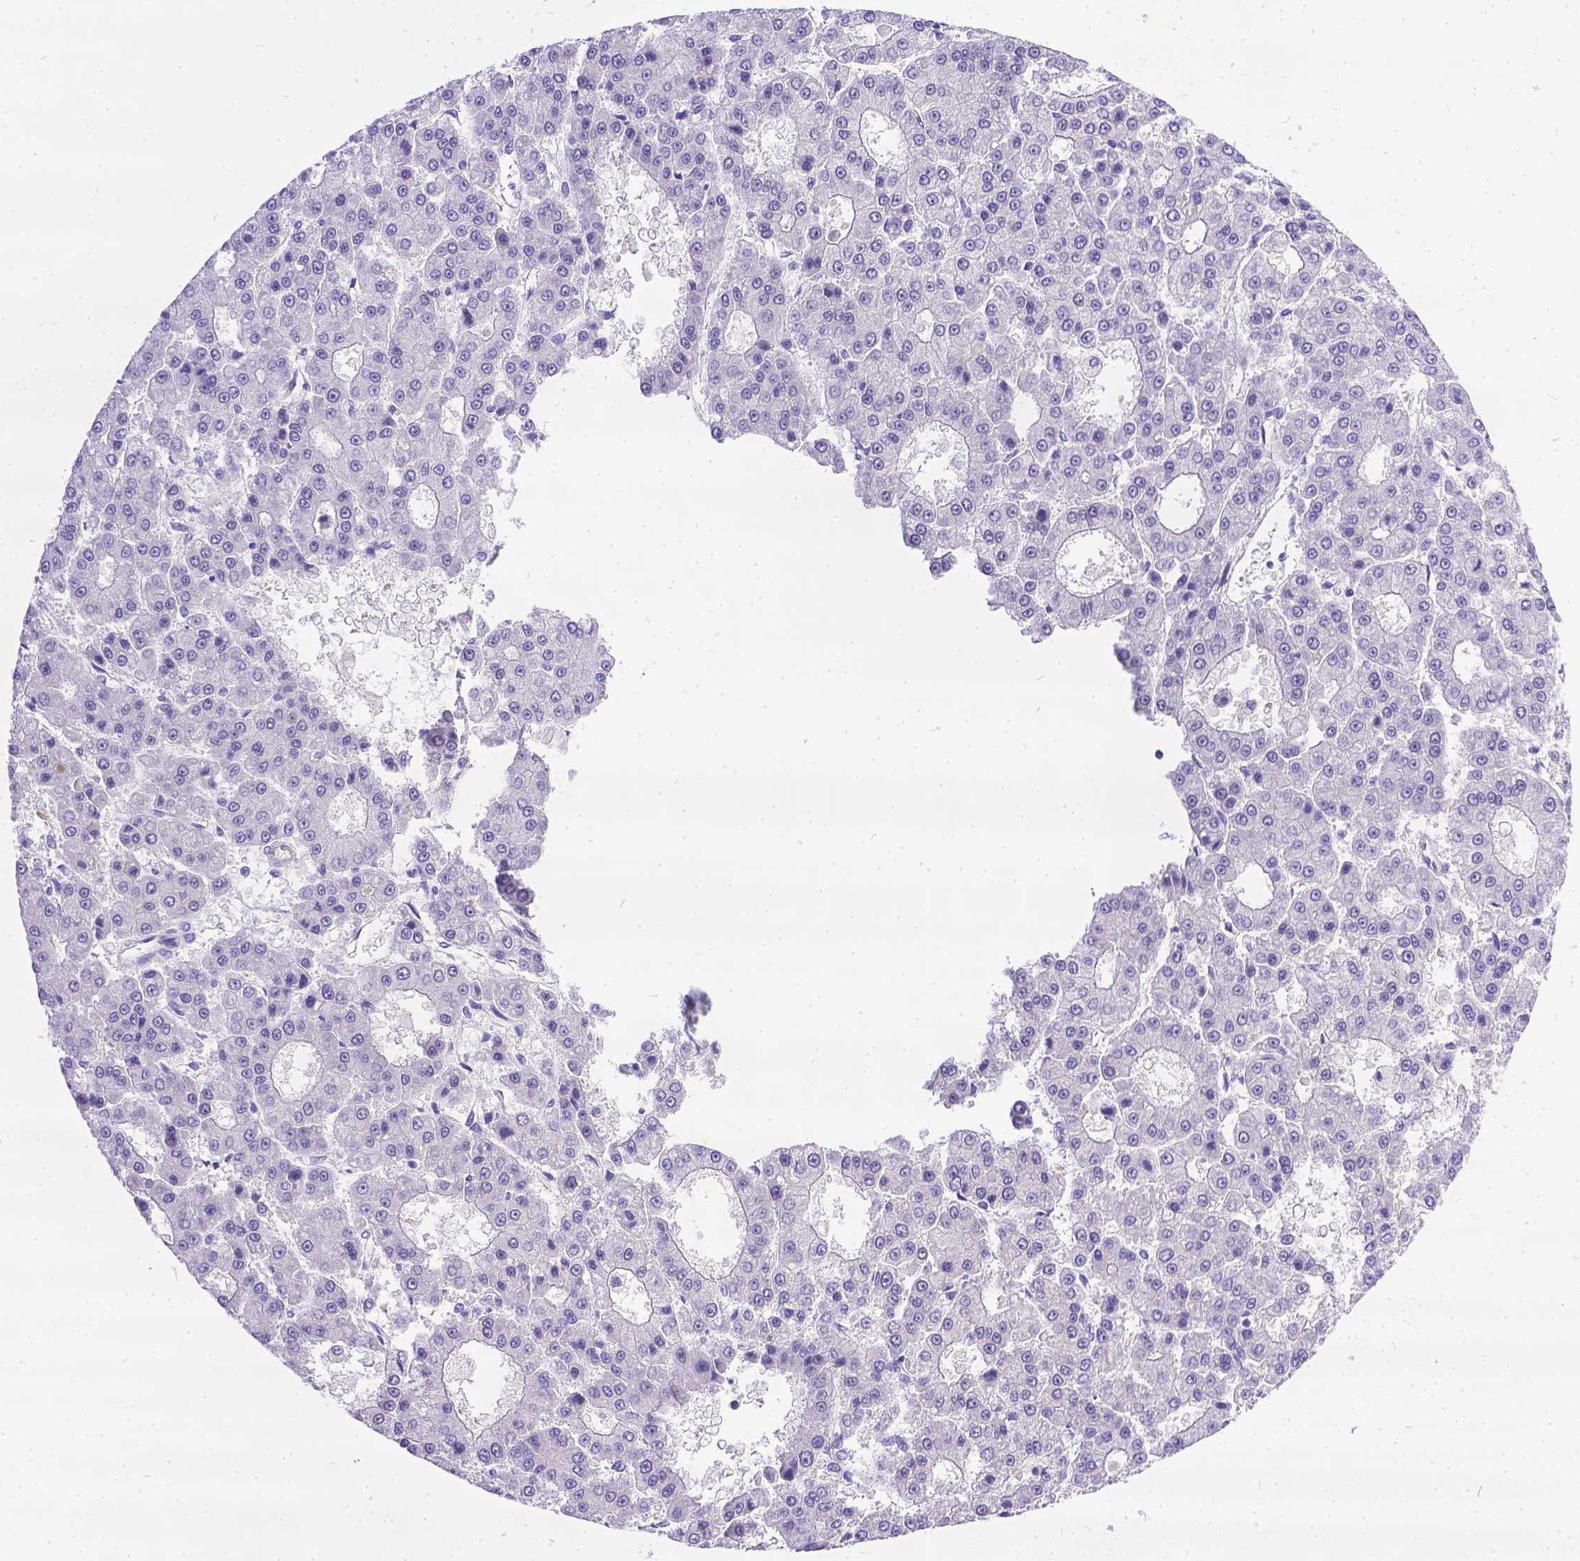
{"staining": {"intensity": "negative", "quantity": "none", "location": "none"}, "tissue": "liver cancer", "cell_type": "Tumor cells", "image_type": "cancer", "snomed": [{"axis": "morphology", "description": "Carcinoma, Hepatocellular, NOS"}, {"axis": "topography", "description": "Liver"}], "caption": "Histopathology image shows no significant protein expression in tumor cells of liver cancer. (Brightfield microscopy of DAB (3,3'-diaminobenzidine) immunohistochemistry at high magnification).", "gene": "DLEC1", "patient": {"sex": "male", "age": 70}}